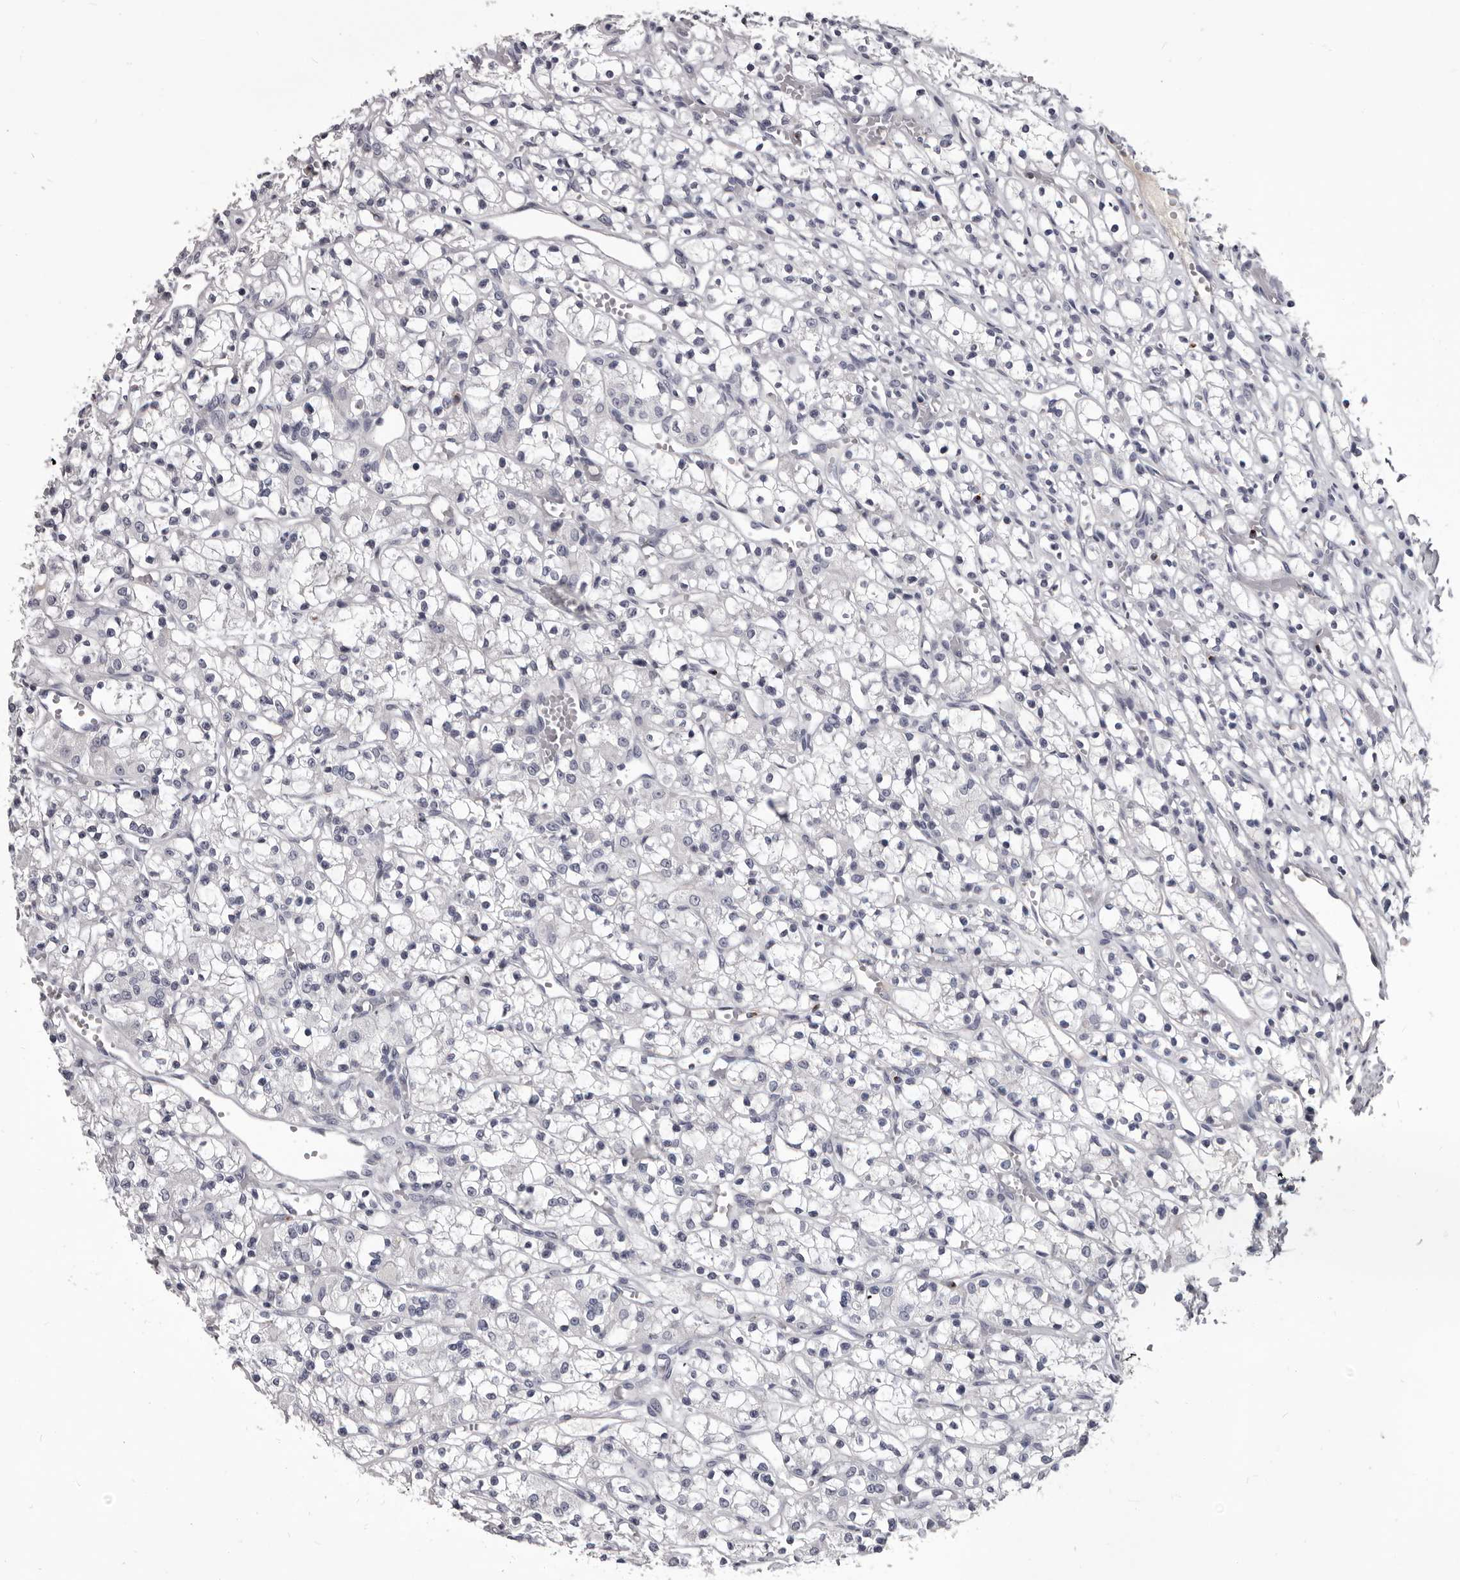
{"staining": {"intensity": "negative", "quantity": "none", "location": "none"}, "tissue": "renal cancer", "cell_type": "Tumor cells", "image_type": "cancer", "snomed": [{"axis": "morphology", "description": "Adenocarcinoma, NOS"}, {"axis": "topography", "description": "Kidney"}], "caption": "A photomicrograph of adenocarcinoma (renal) stained for a protein exhibits no brown staining in tumor cells.", "gene": "GZMH", "patient": {"sex": "female", "age": 59}}